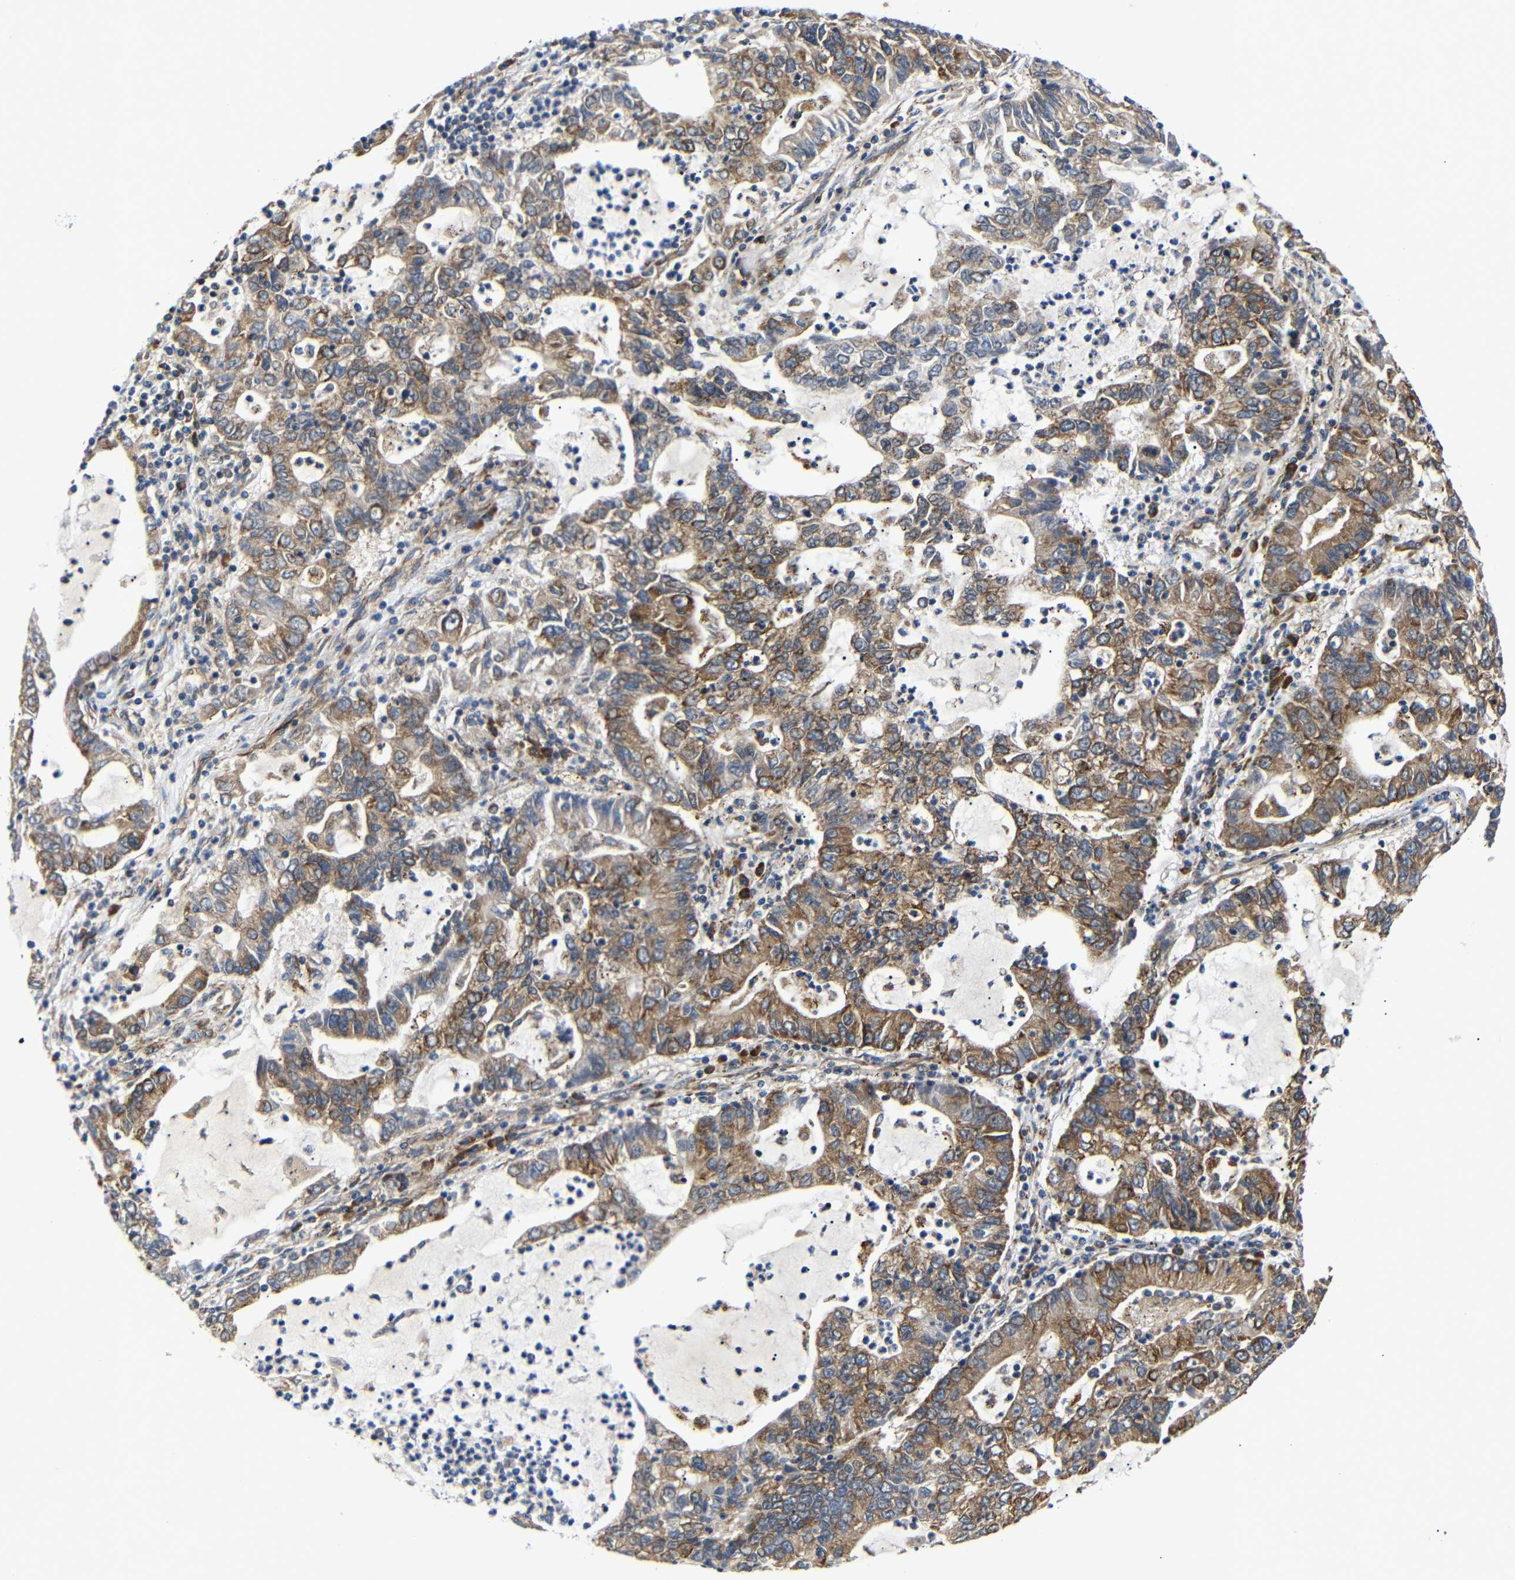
{"staining": {"intensity": "moderate", "quantity": ">75%", "location": "cytoplasmic/membranous"}, "tissue": "lung cancer", "cell_type": "Tumor cells", "image_type": "cancer", "snomed": [{"axis": "morphology", "description": "Adenocarcinoma, NOS"}, {"axis": "topography", "description": "Lung"}], "caption": "Lung cancer stained with a brown dye exhibits moderate cytoplasmic/membranous positive positivity in approximately >75% of tumor cells.", "gene": "KANK4", "patient": {"sex": "female", "age": 51}}